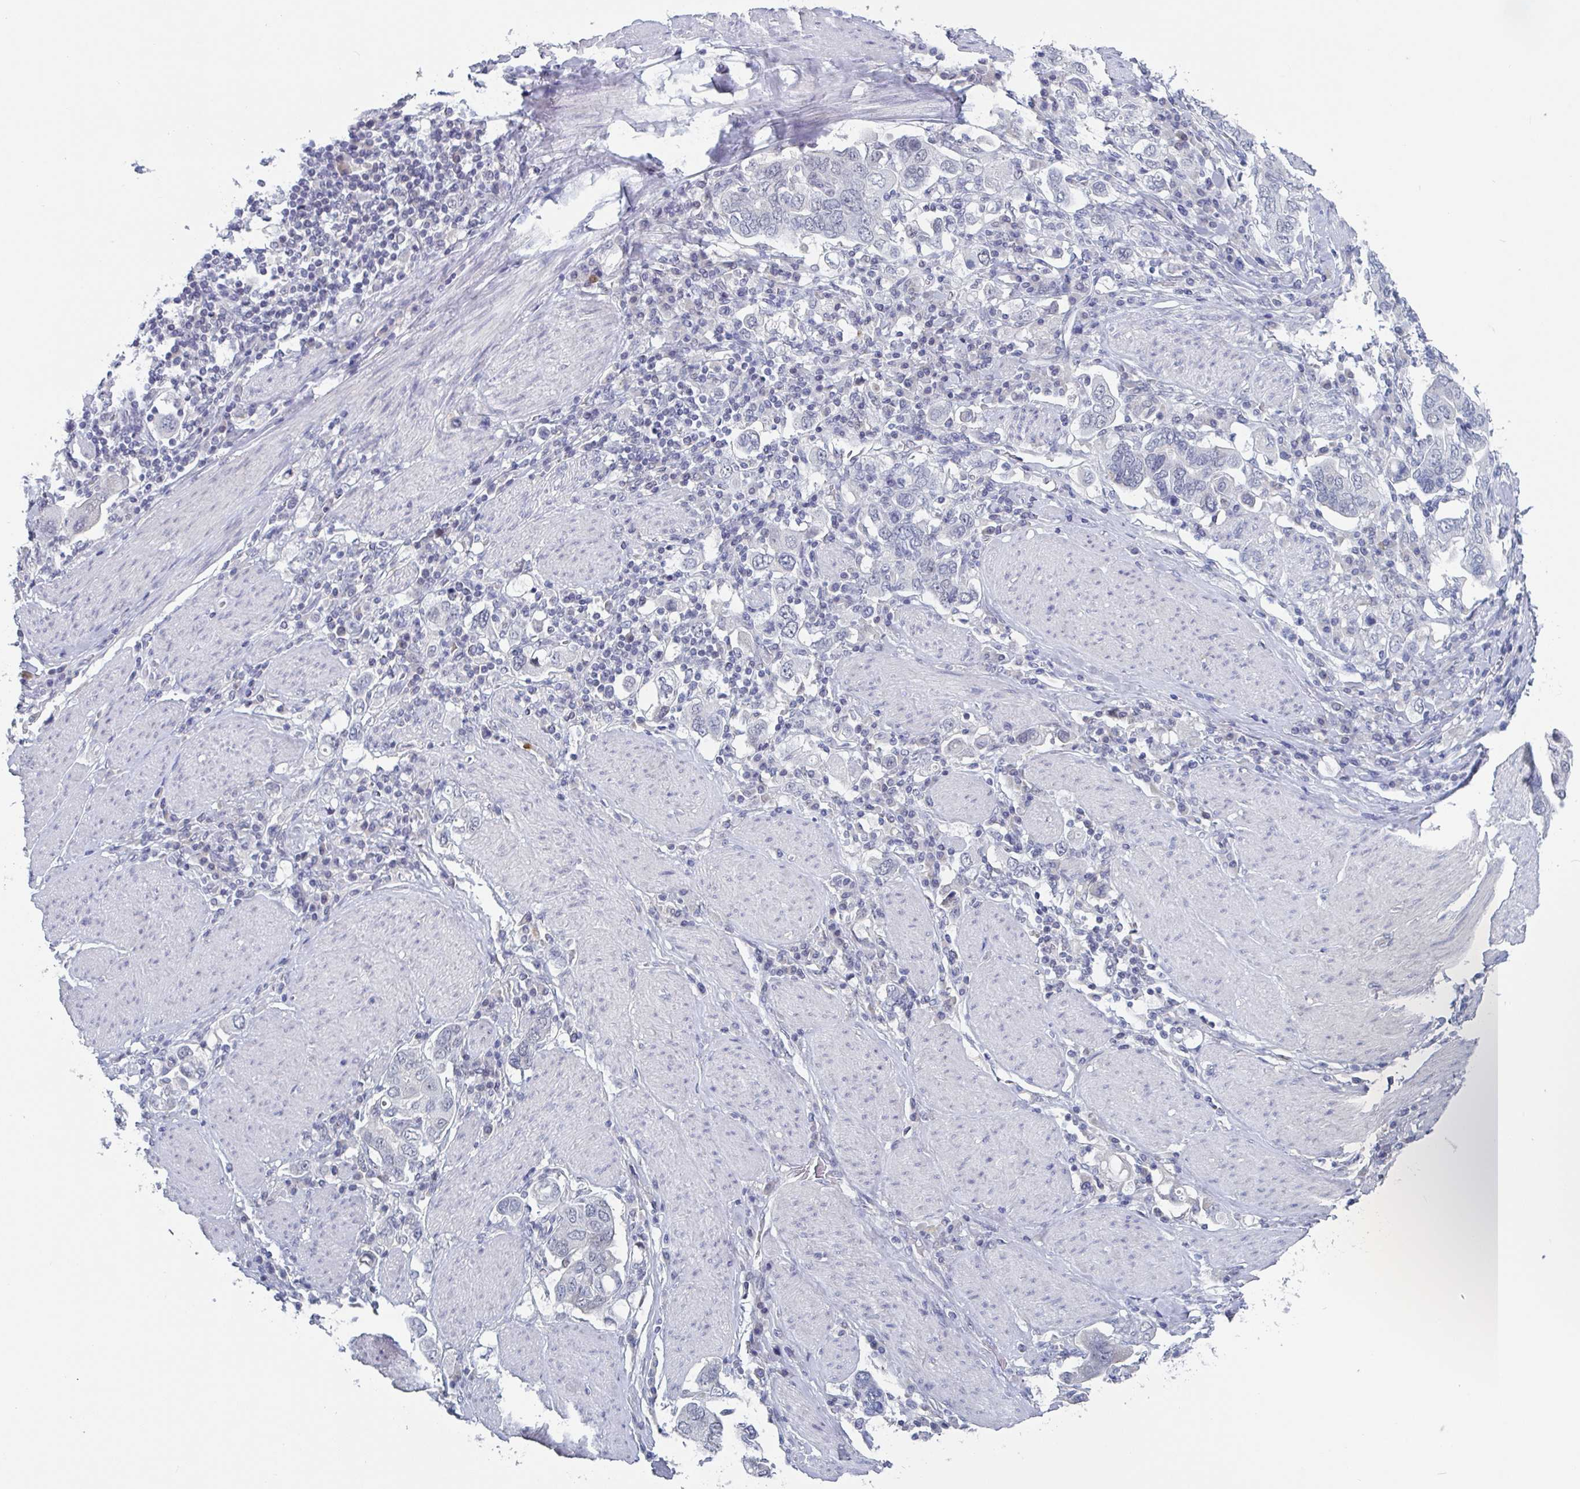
{"staining": {"intensity": "negative", "quantity": "none", "location": "none"}, "tissue": "stomach cancer", "cell_type": "Tumor cells", "image_type": "cancer", "snomed": [{"axis": "morphology", "description": "Adenocarcinoma, NOS"}, {"axis": "topography", "description": "Stomach, upper"}], "caption": "The histopathology image reveals no significant positivity in tumor cells of adenocarcinoma (stomach). Nuclei are stained in blue.", "gene": "KDM4D", "patient": {"sex": "male", "age": 62}}